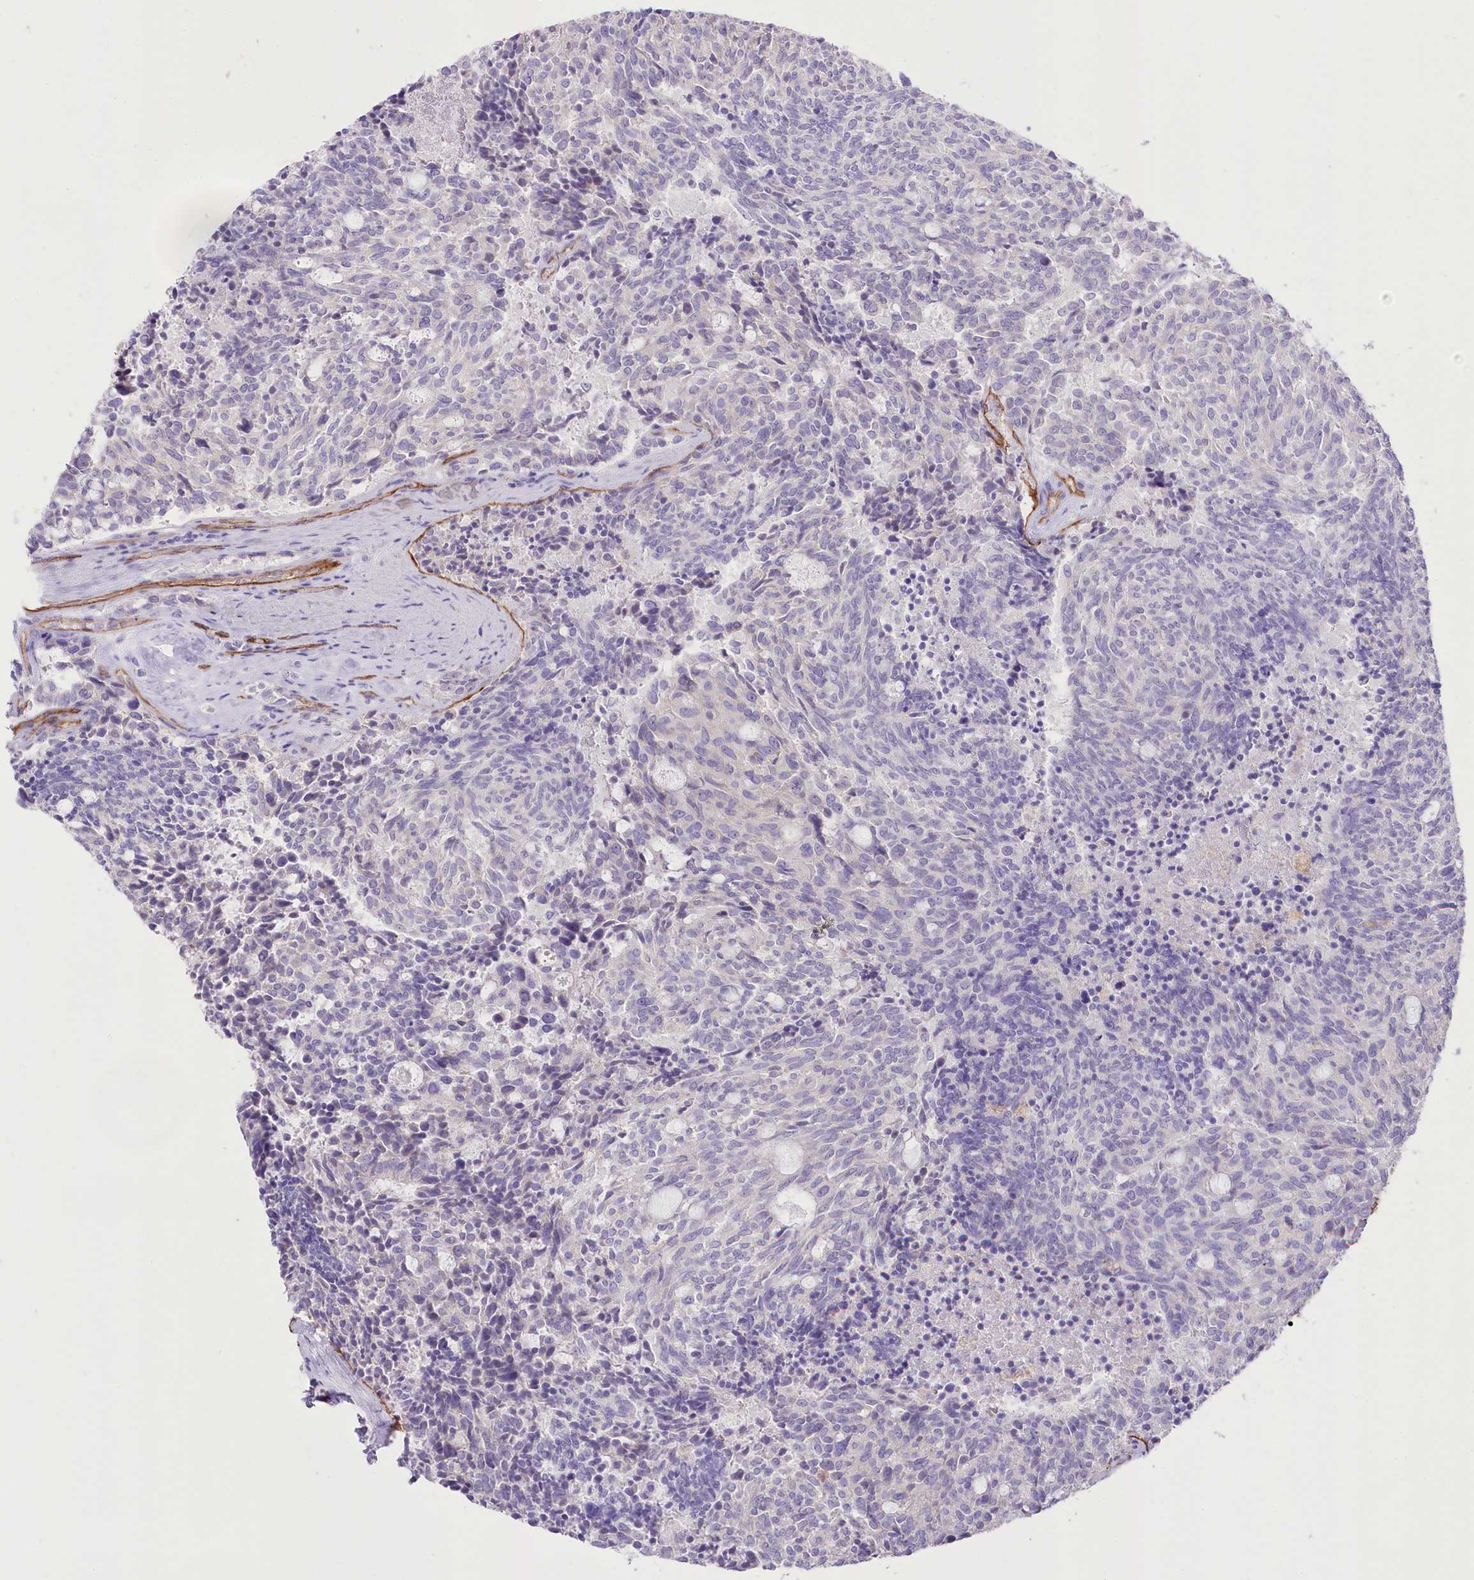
{"staining": {"intensity": "negative", "quantity": "none", "location": "none"}, "tissue": "carcinoid", "cell_type": "Tumor cells", "image_type": "cancer", "snomed": [{"axis": "morphology", "description": "Carcinoid, malignant, NOS"}, {"axis": "topography", "description": "Pancreas"}], "caption": "Tumor cells show no significant expression in malignant carcinoid.", "gene": "SLC39A10", "patient": {"sex": "female", "age": 54}}